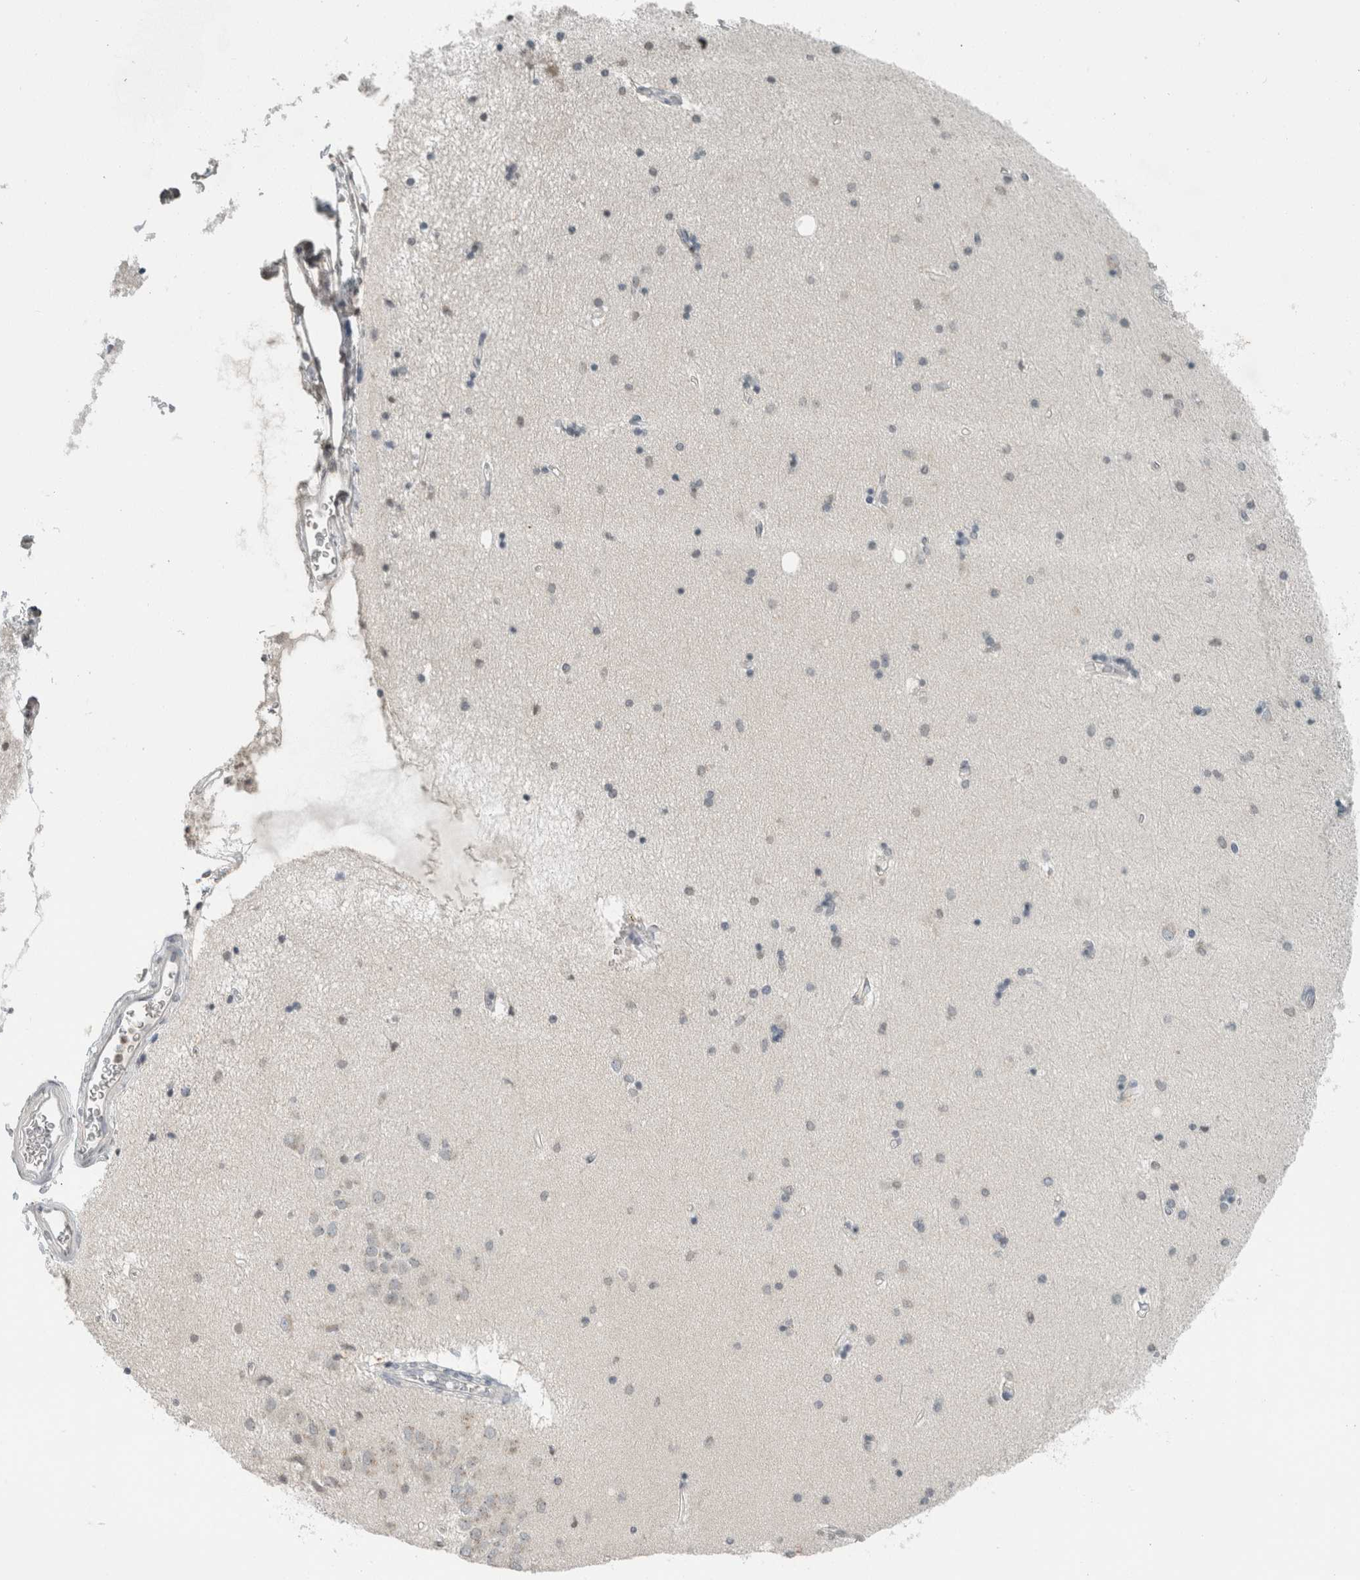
{"staining": {"intensity": "negative", "quantity": "none", "location": "none"}, "tissue": "hippocampus", "cell_type": "Glial cells", "image_type": "normal", "snomed": [{"axis": "morphology", "description": "Normal tissue, NOS"}, {"axis": "topography", "description": "Hippocampus"}], "caption": "DAB (3,3'-diaminobenzidine) immunohistochemical staining of normal human hippocampus reveals no significant expression in glial cells.", "gene": "TRIT1", "patient": {"sex": "female", "age": 54}}